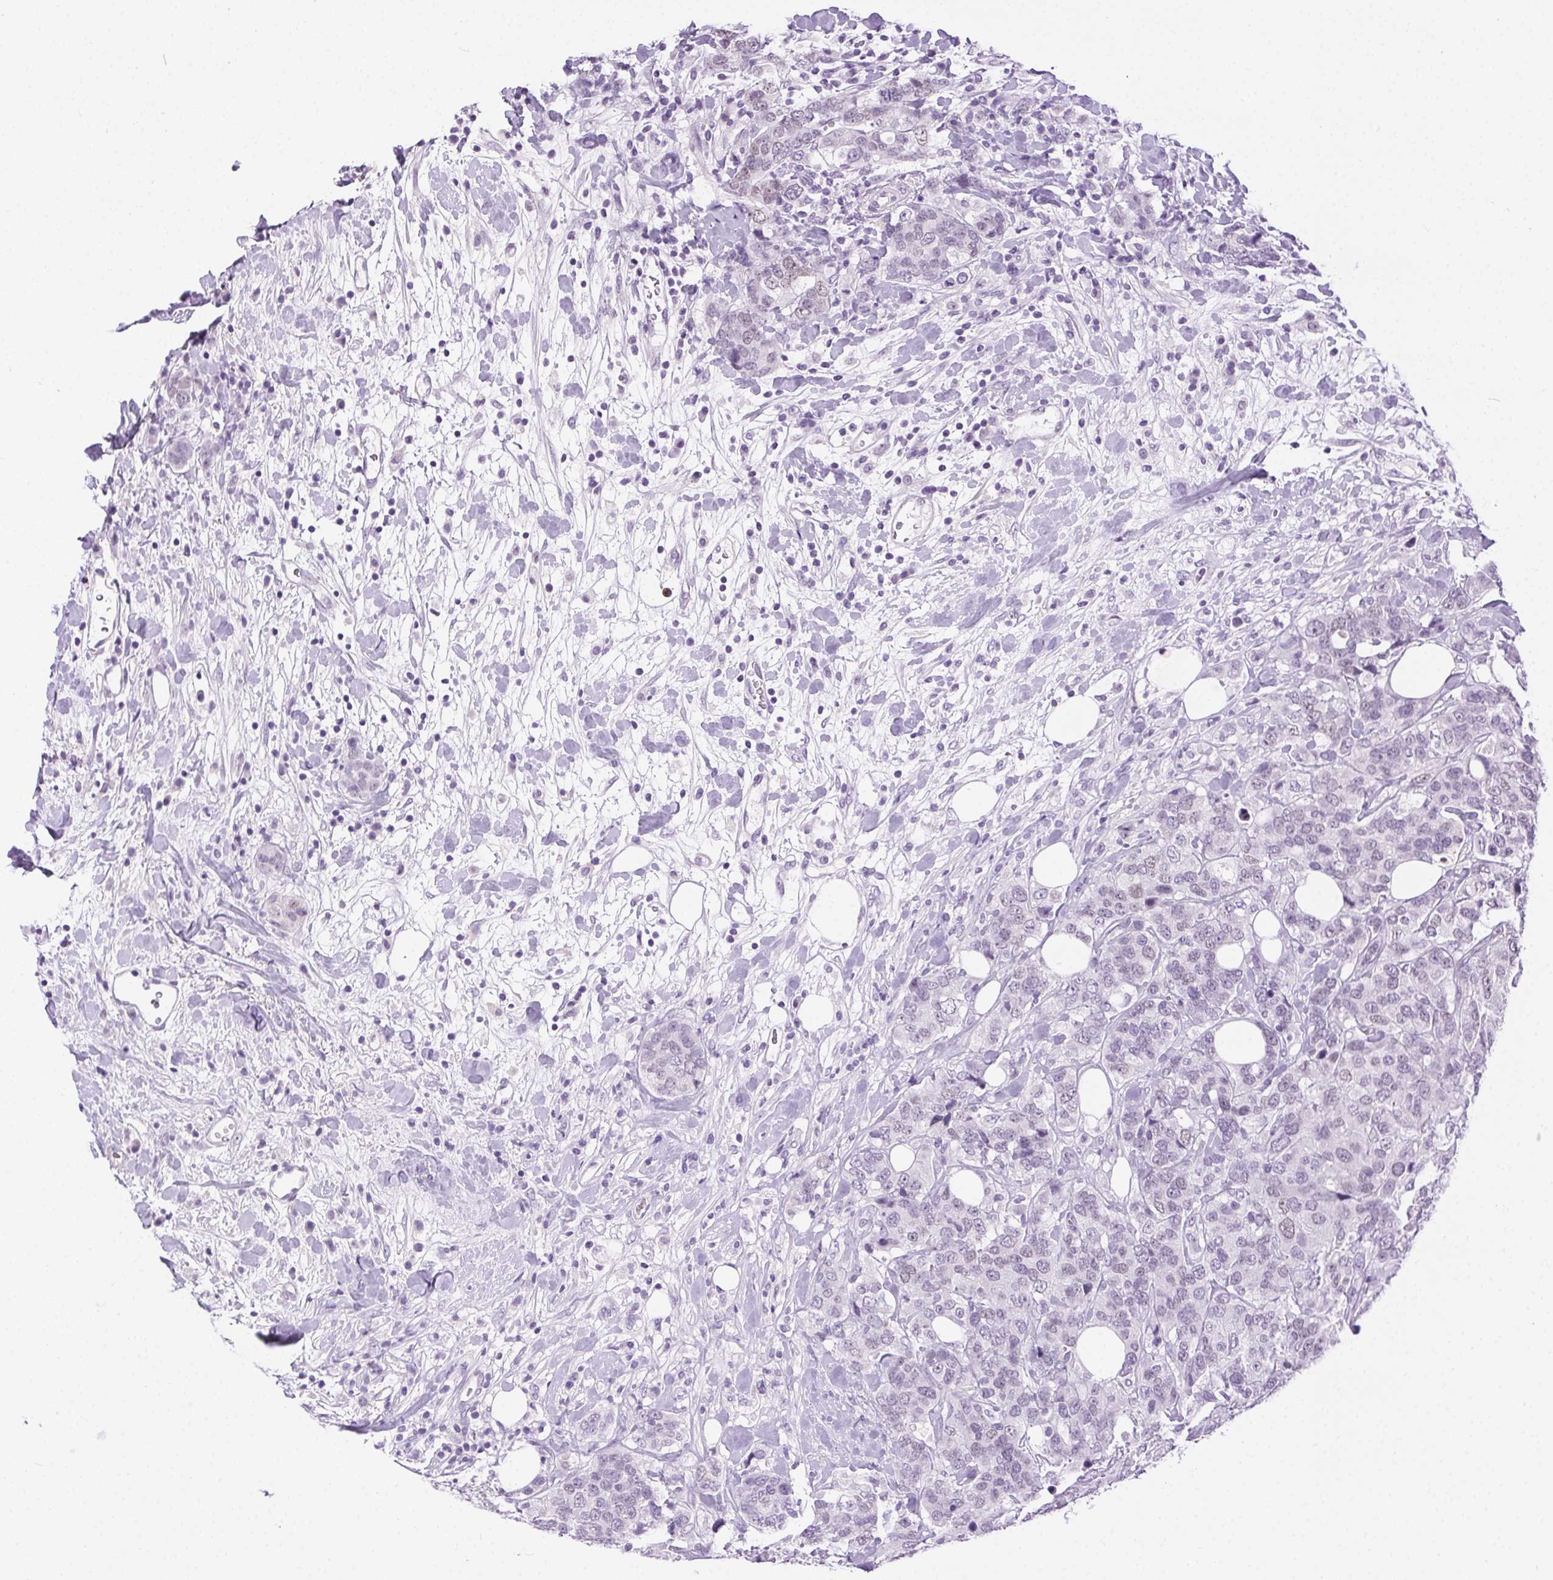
{"staining": {"intensity": "negative", "quantity": "none", "location": "none"}, "tissue": "breast cancer", "cell_type": "Tumor cells", "image_type": "cancer", "snomed": [{"axis": "morphology", "description": "Lobular carcinoma"}, {"axis": "topography", "description": "Breast"}], "caption": "An image of human breast cancer (lobular carcinoma) is negative for staining in tumor cells. (Immunohistochemistry (ihc), brightfield microscopy, high magnification).", "gene": "C20orf85", "patient": {"sex": "female", "age": 59}}